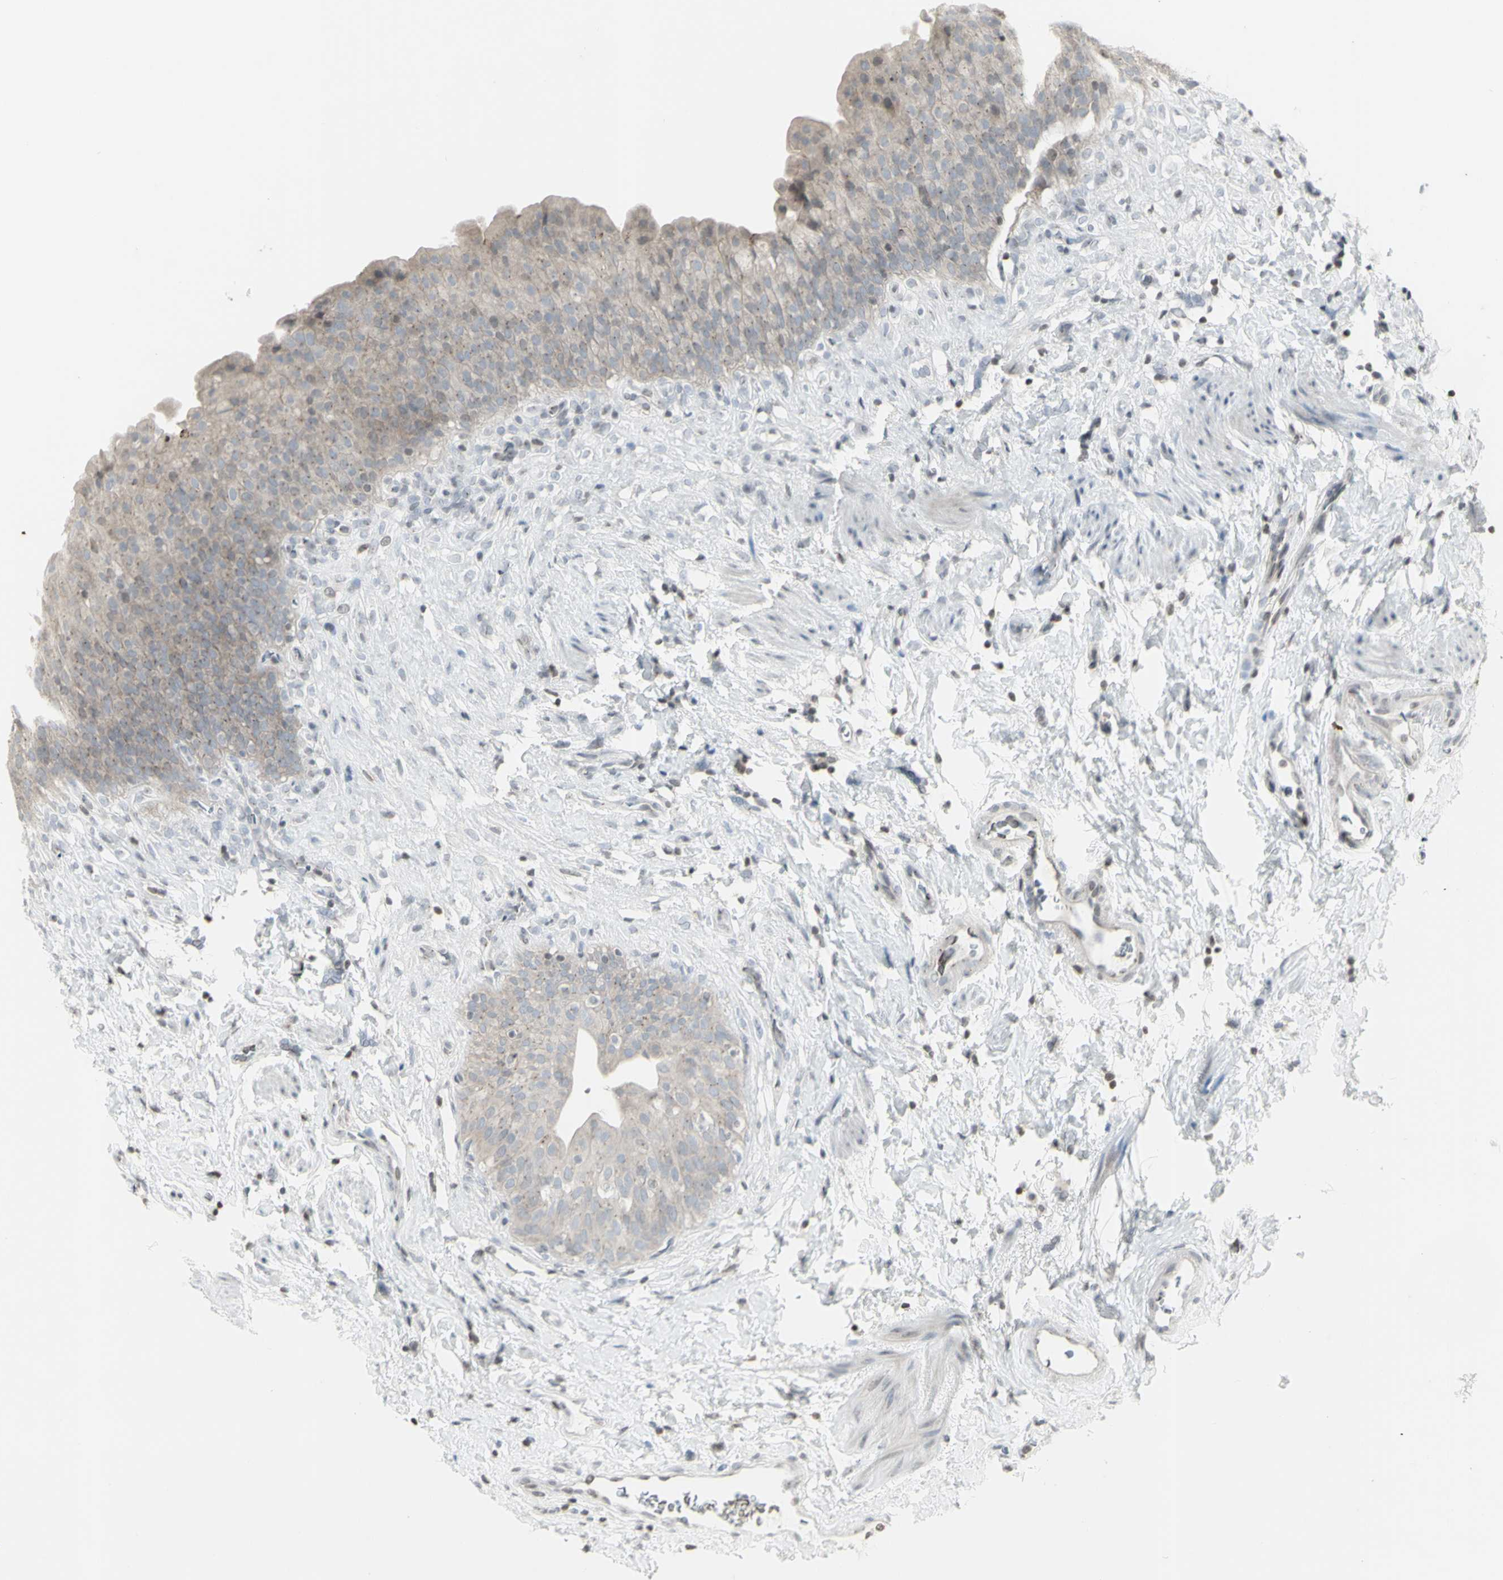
{"staining": {"intensity": "weak", "quantity": "25%-75%", "location": "cytoplasmic/membranous"}, "tissue": "urinary bladder", "cell_type": "Urothelial cells", "image_type": "normal", "snomed": [{"axis": "morphology", "description": "Normal tissue, NOS"}, {"axis": "topography", "description": "Urinary bladder"}], "caption": "Immunohistochemistry (IHC) of unremarkable human urinary bladder shows low levels of weak cytoplasmic/membranous expression in about 25%-75% of urothelial cells. The protein is shown in brown color, while the nuclei are stained blue.", "gene": "MUC5AC", "patient": {"sex": "female", "age": 79}}